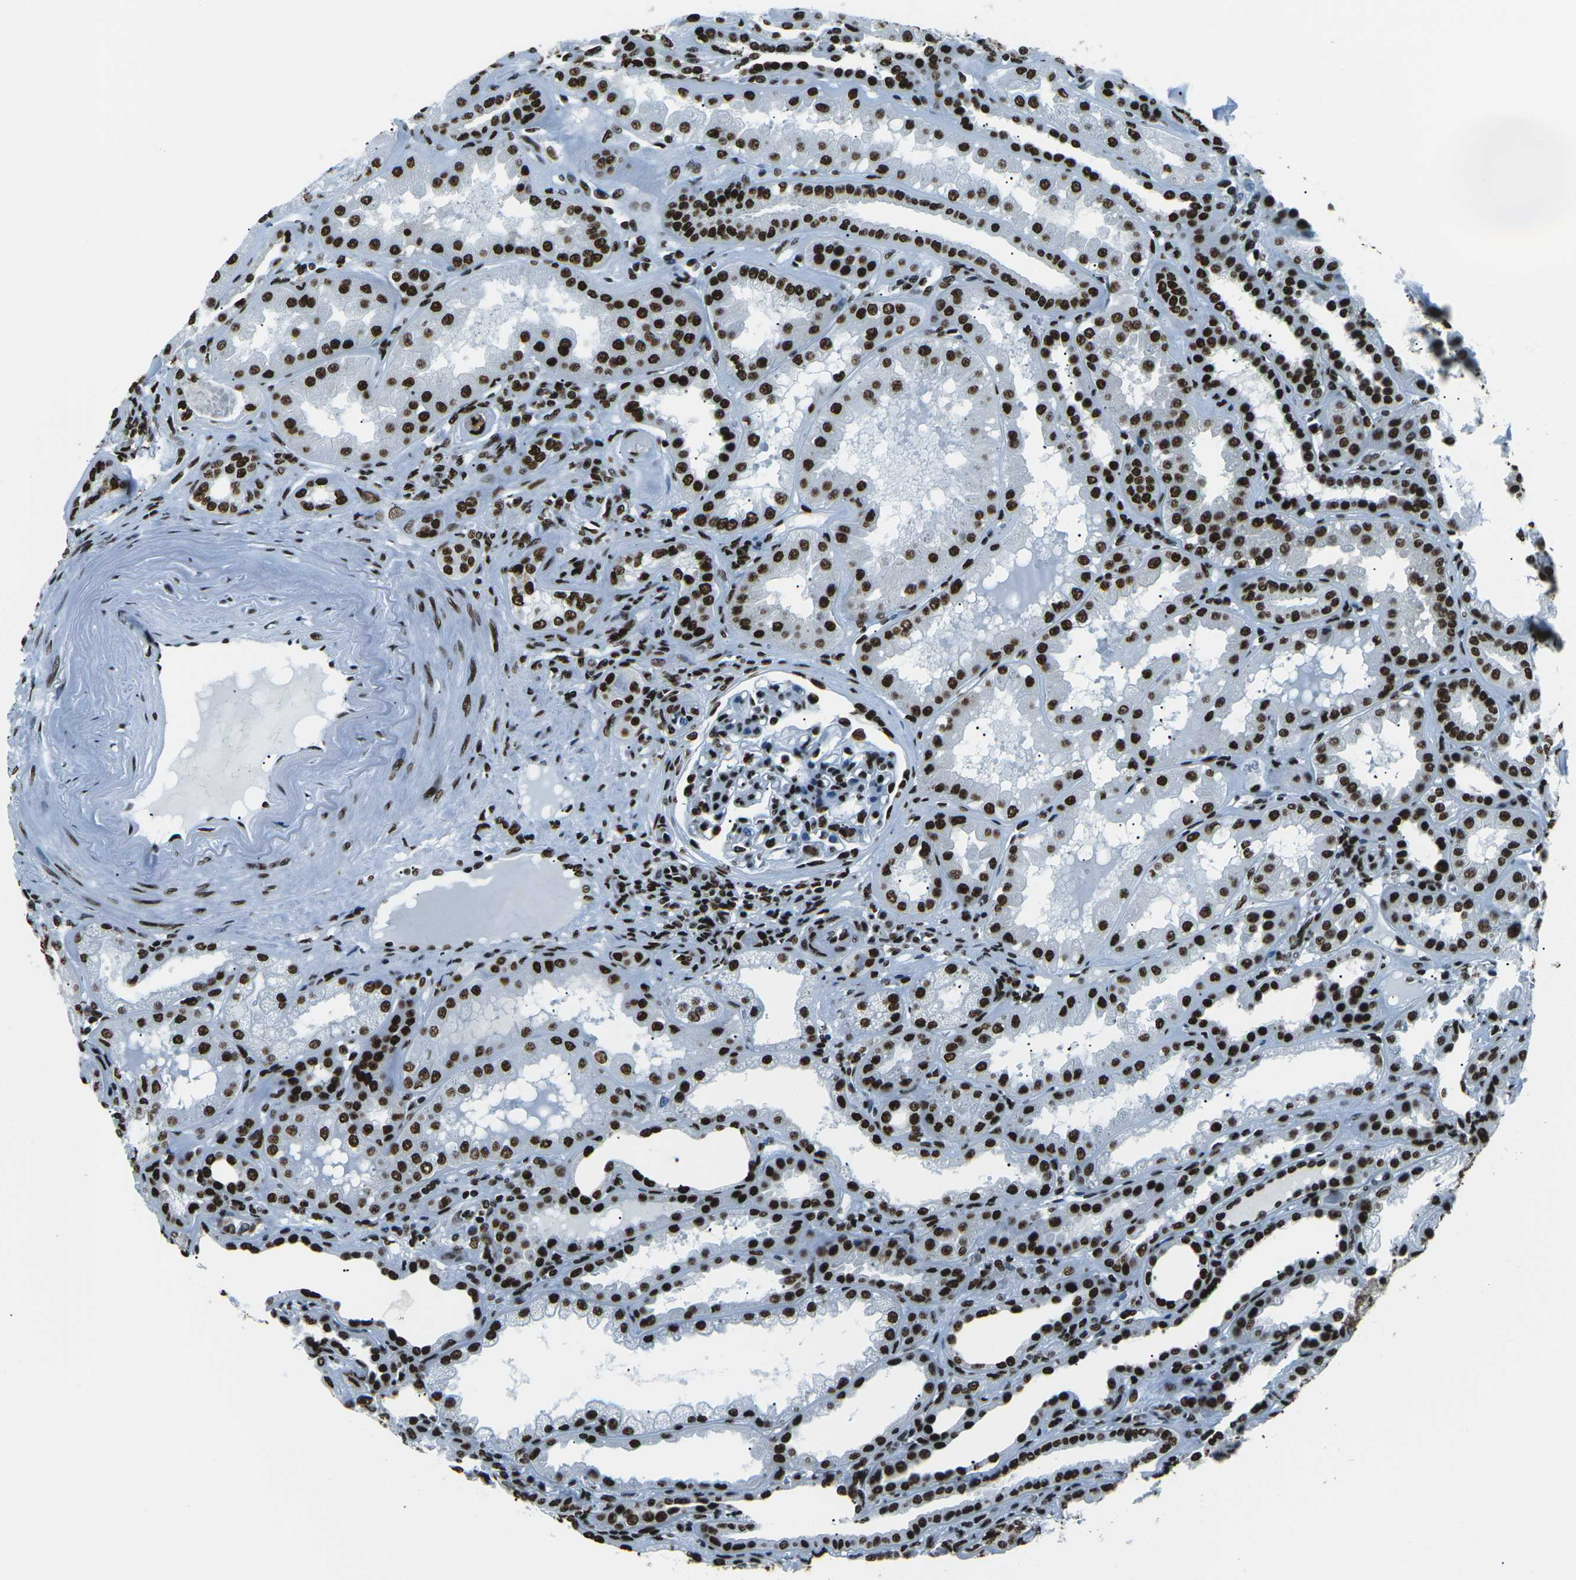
{"staining": {"intensity": "strong", "quantity": ">75%", "location": "nuclear"}, "tissue": "kidney", "cell_type": "Cells in glomeruli", "image_type": "normal", "snomed": [{"axis": "morphology", "description": "Normal tissue, NOS"}, {"axis": "topography", "description": "Kidney"}], "caption": "The micrograph displays immunohistochemical staining of normal kidney. There is strong nuclear positivity is present in about >75% of cells in glomeruli.", "gene": "HNRNPL", "patient": {"sex": "female", "age": 56}}